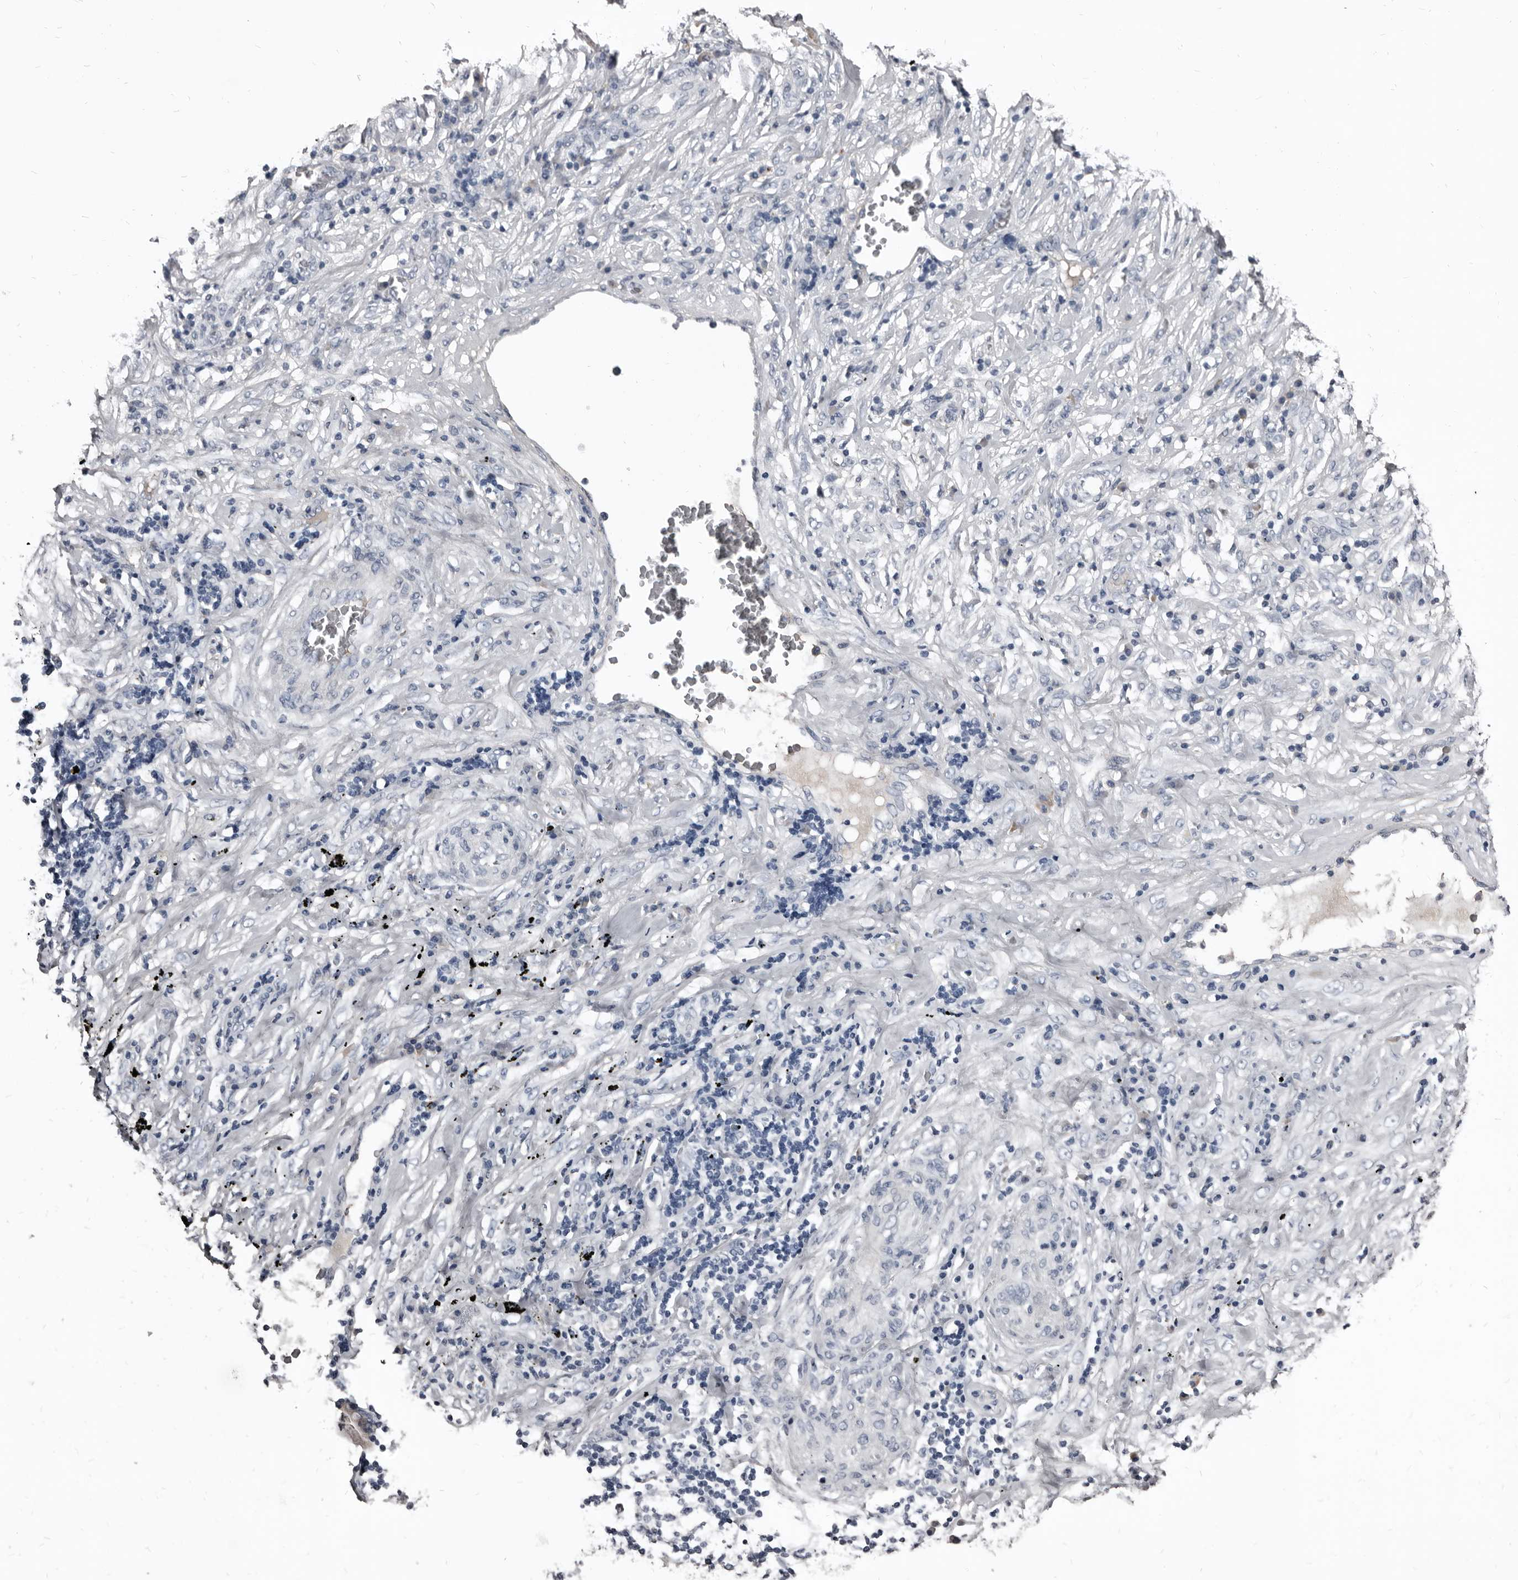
{"staining": {"intensity": "negative", "quantity": "none", "location": "none"}, "tissue": "lung cancer", "cell_type": "Tumor cells", "image_type": "cancer", "snomed": [{"axis": "morphology", "description": "Squamous cell carcinoma, NOS"}, {"axis": "topography", "description": "Lung"}], "caption": "Lung cancer (squamous cell carcinoma) stained for a protein using immunohistochemistry displays no expression tumor cells.", "gene": "GREB1", "patient": {"sex": "female", "age": 63}}